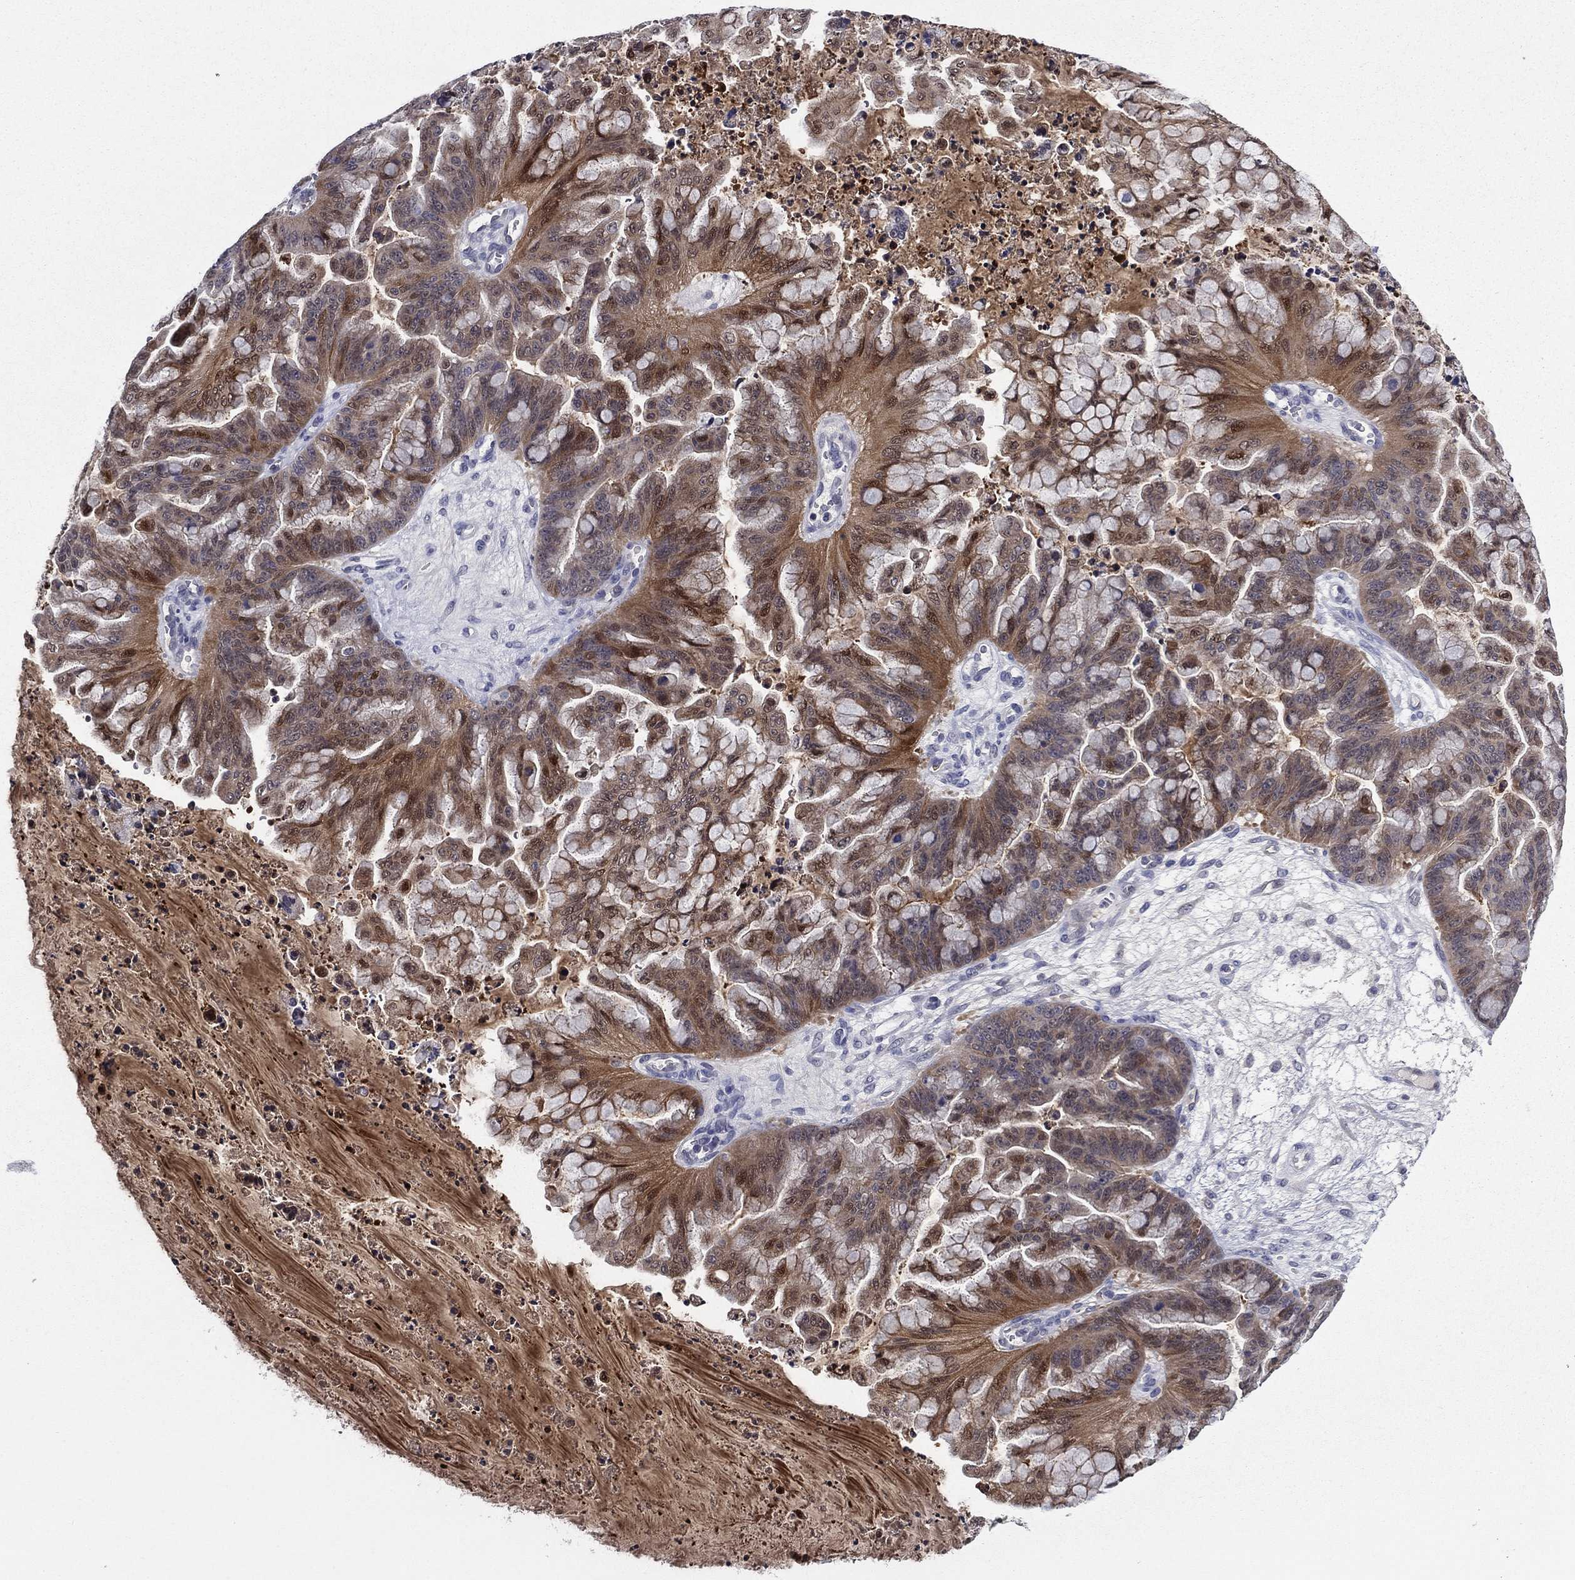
{"staining": {"intensity": "strong", "quantity": "<25%", "location": "cytoplasmic/membranous,nuclear"}, "tissue": "ovarian cancer", "cell_type": "Tumor cells", "image_type": "cancer", "snomed": [{"axis": "morphology", "description": "Cystadenocarcinoma, mucinous, NOS"}, {"axis": "topography", "description": "Ovary"}], "caption": "IHC image of neoplastic tissue: ovarian cancer (mucinous cystadenocarcinoma) stained using immunohistochemistry (IHC) reveals medium levels of strong protein expression localized specifically in the cytoplasmic/membranous and nuclear of tumor cells, appearing as a cytoplasmic/membranous and nuclear brown color.", "gene": "REXO5", "patient": {"sex": "female", "age": 67}}